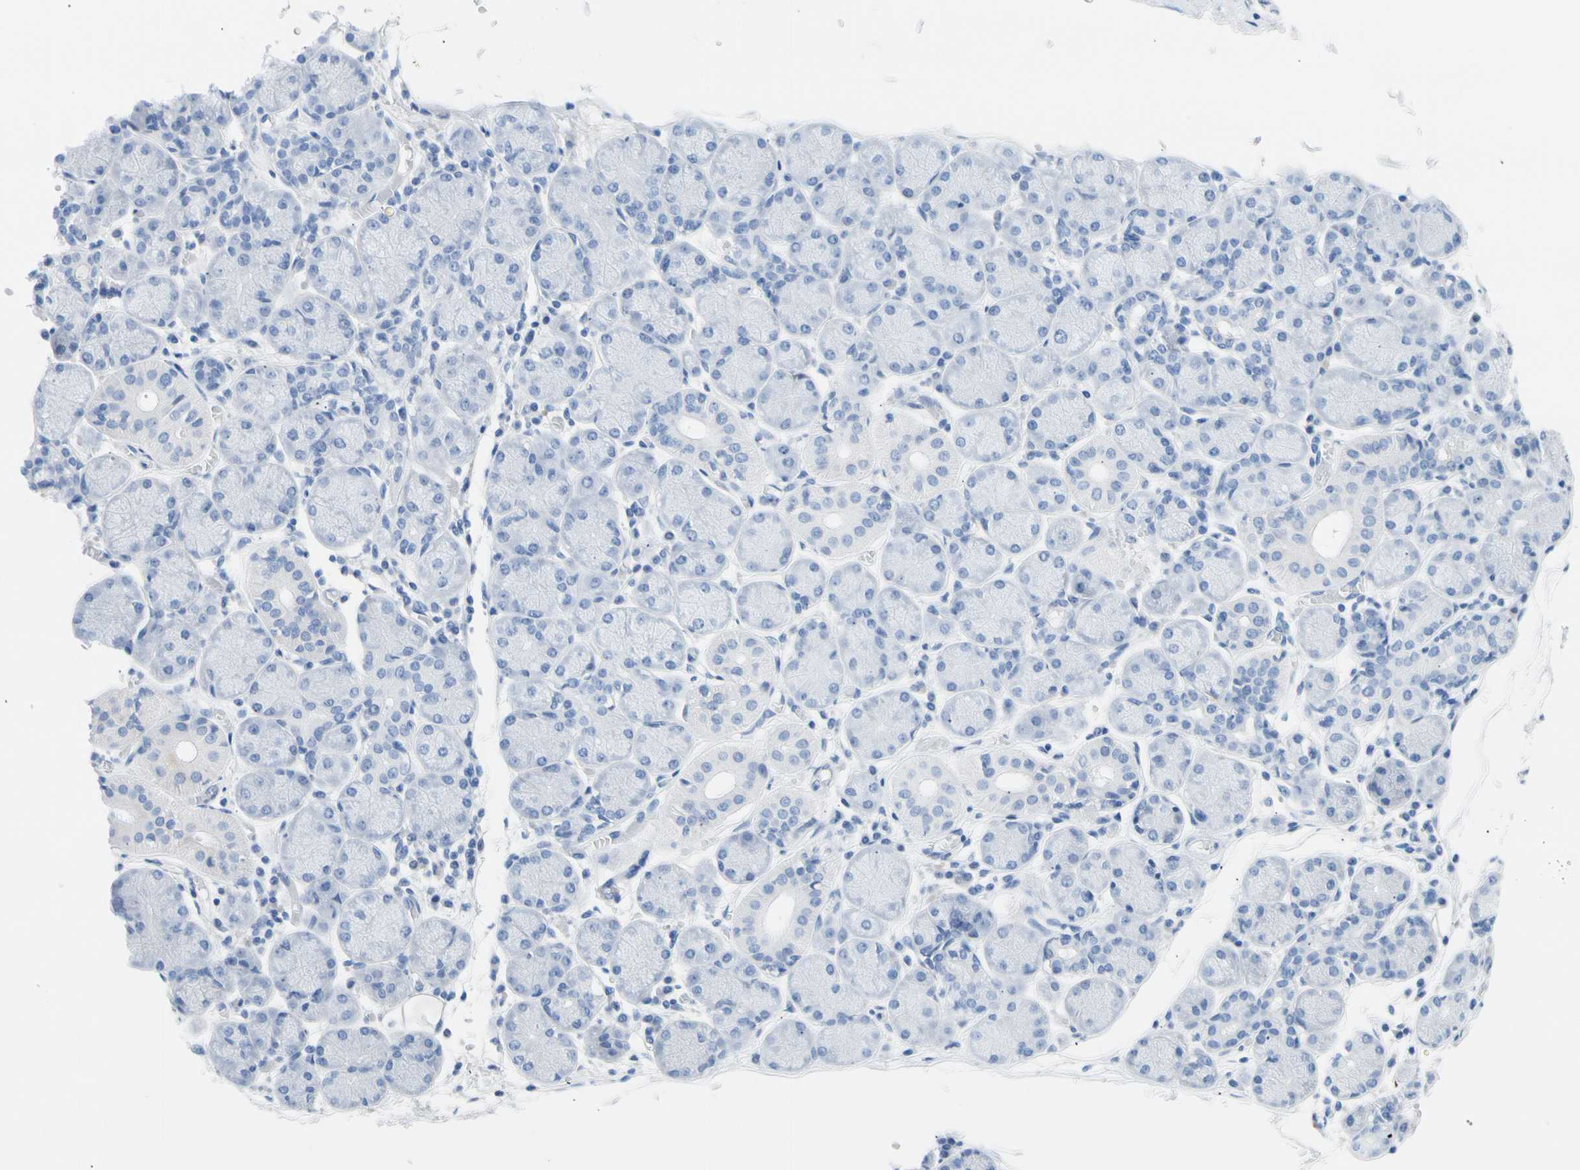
{"staining": {"intensity": "negative", "quantity": "none", "location": "none"}, "tissue": "salivary gland", "cell_type": "Glandular cells", "image_type": "normal", "snomed": [{"axis": "morphology", "description": "Normal tissue, NOS"}, {"axis": "topography", "description": "Salivary gland"}], "caption": "Salivary gland stained for a protein using IHC displays no staining glandular cells.", "gene": "CEL", "patient": {"sex": "female", "age": 24}}